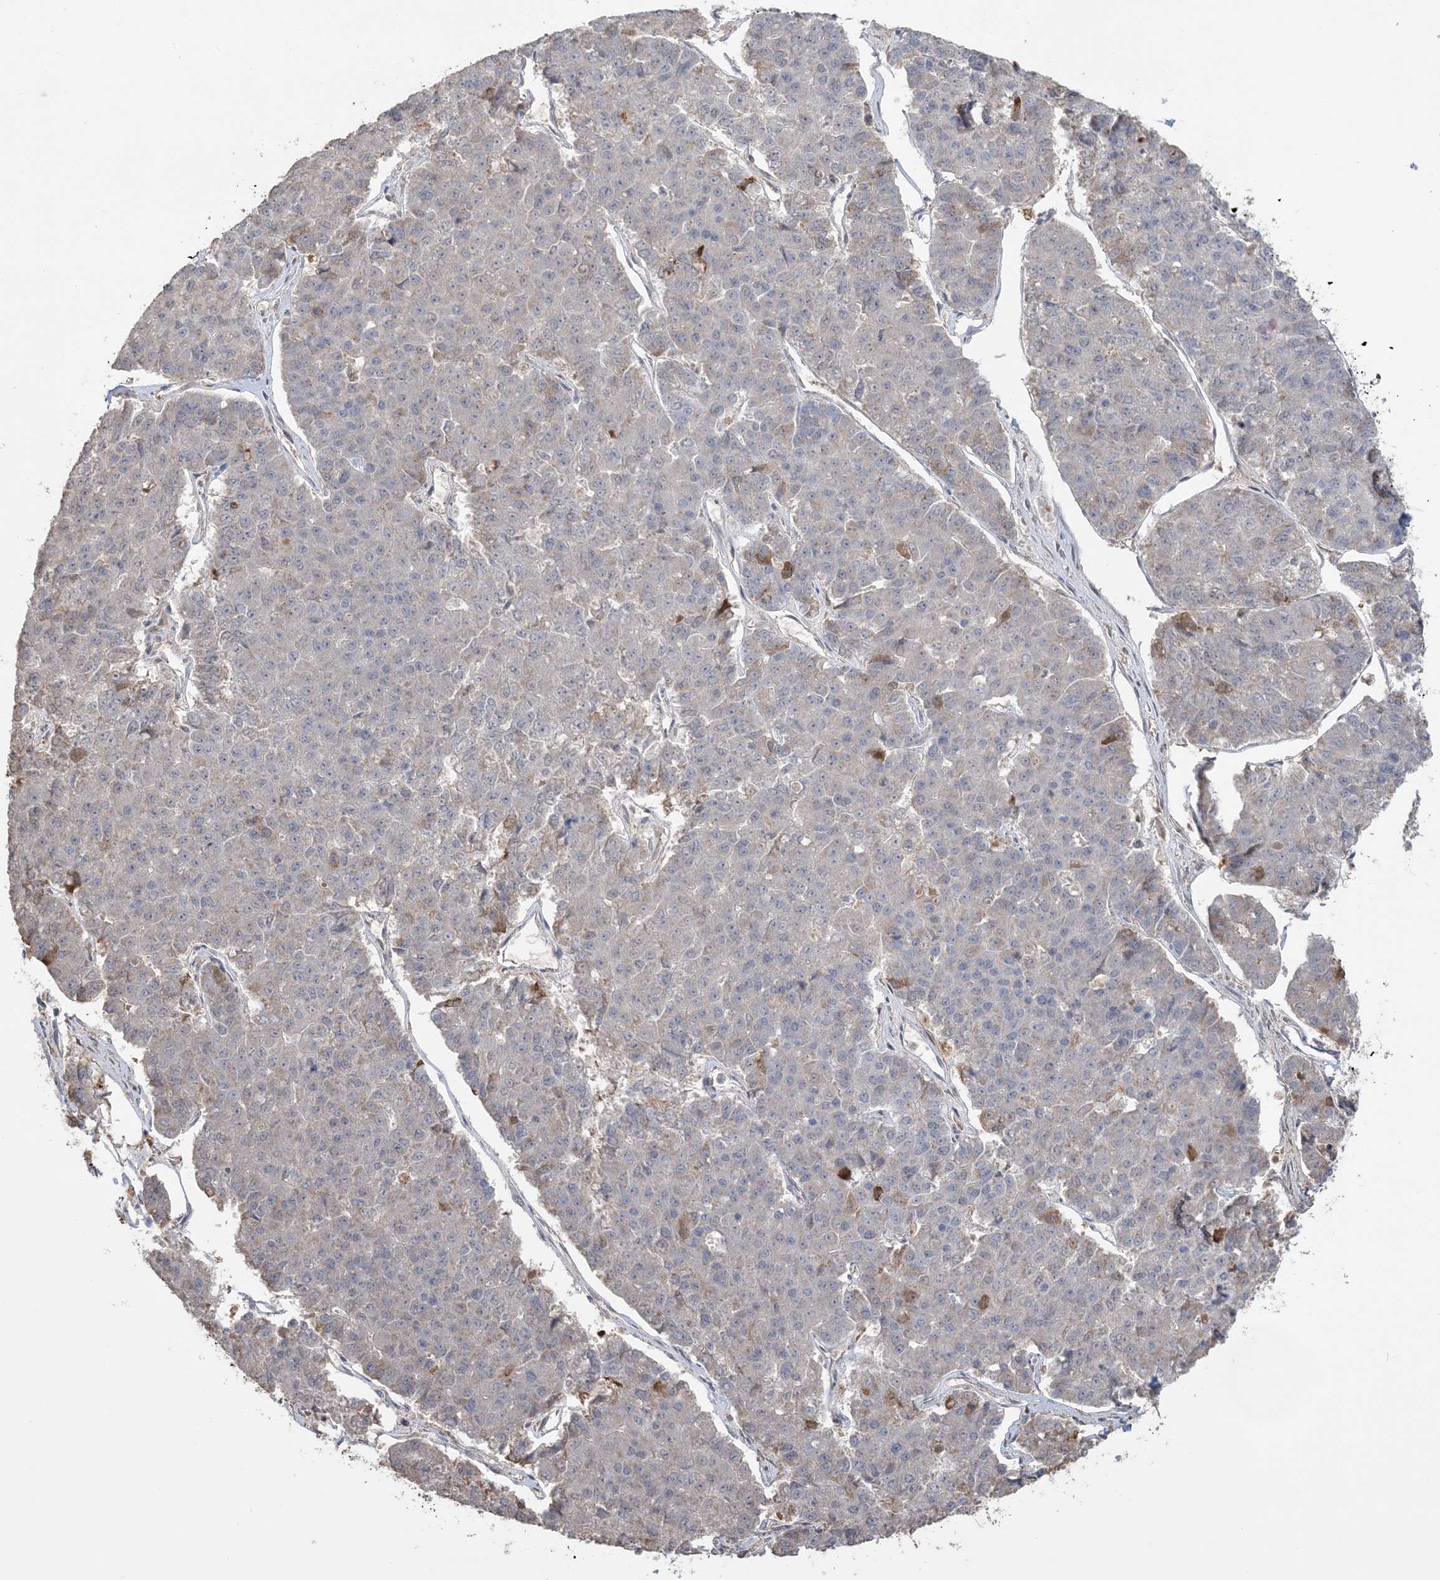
{"staining": {"intensity": "negative", "quantity": "none", "location": "none"}, "tissue": "pancreatic cancer", "cell_type": "Tumor cells", "image_type": "cancer", "snomed": [{"axis": "morphology", "description": "Adenocarcinoma, NOS"}, {"axis": "topography", "description": "Pancreas"}], "caption": "Immunohistochemistry (IHC) of human pancreatic cancer (adenocarcinoma) displays no expression in tumor cells.", "gene": "XRN1", "patient": {"sex": "male", "age": 50}}